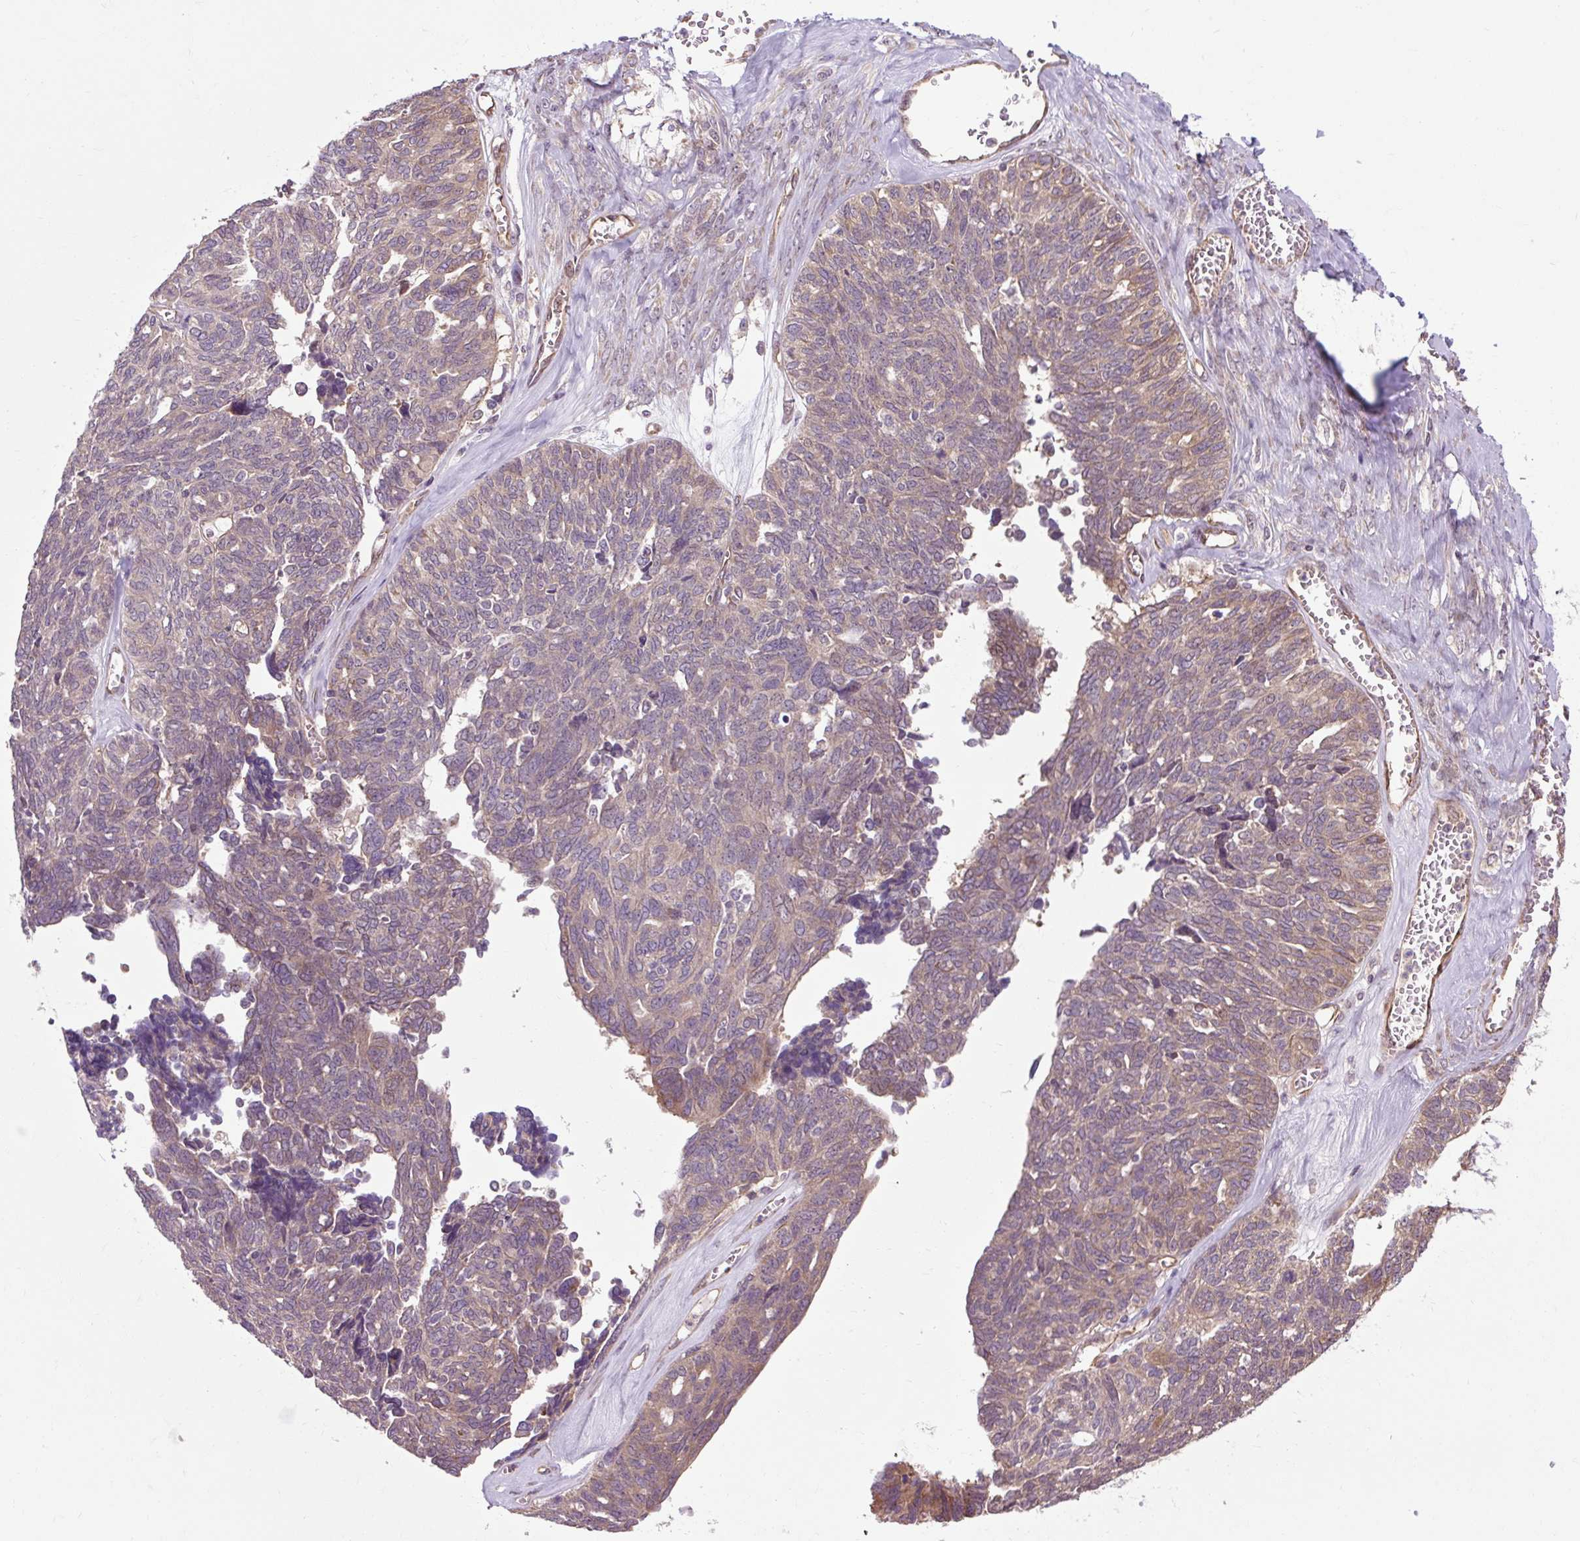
{"staining": {"intensity": "weak", "quantity": "25%-75%", "location": "cytoplasmic/membranous"}, "tissue": "ovarian cancer", "cell_type": "Tumor cells", "image_type": "cancer", "snomed": [{"axis": "morphology", "description": "Cystadenocarcinoma, serous, NOS"}, {"axis": "topography", "description": "Ovary"}], "caption": "Ovarian serous cystadenocarcinoma tissue exhibits weak cytoplasmic/membranous staining in approximately 25%-75% of tumor cells The staining was performed using DAB to visualize the protein expression in brown, while the nuclei were stained in blue with hematoxylin (Magnification: 20x).", "gene": "FLRT1", "patient": {"sex": "female", "age": 79}}